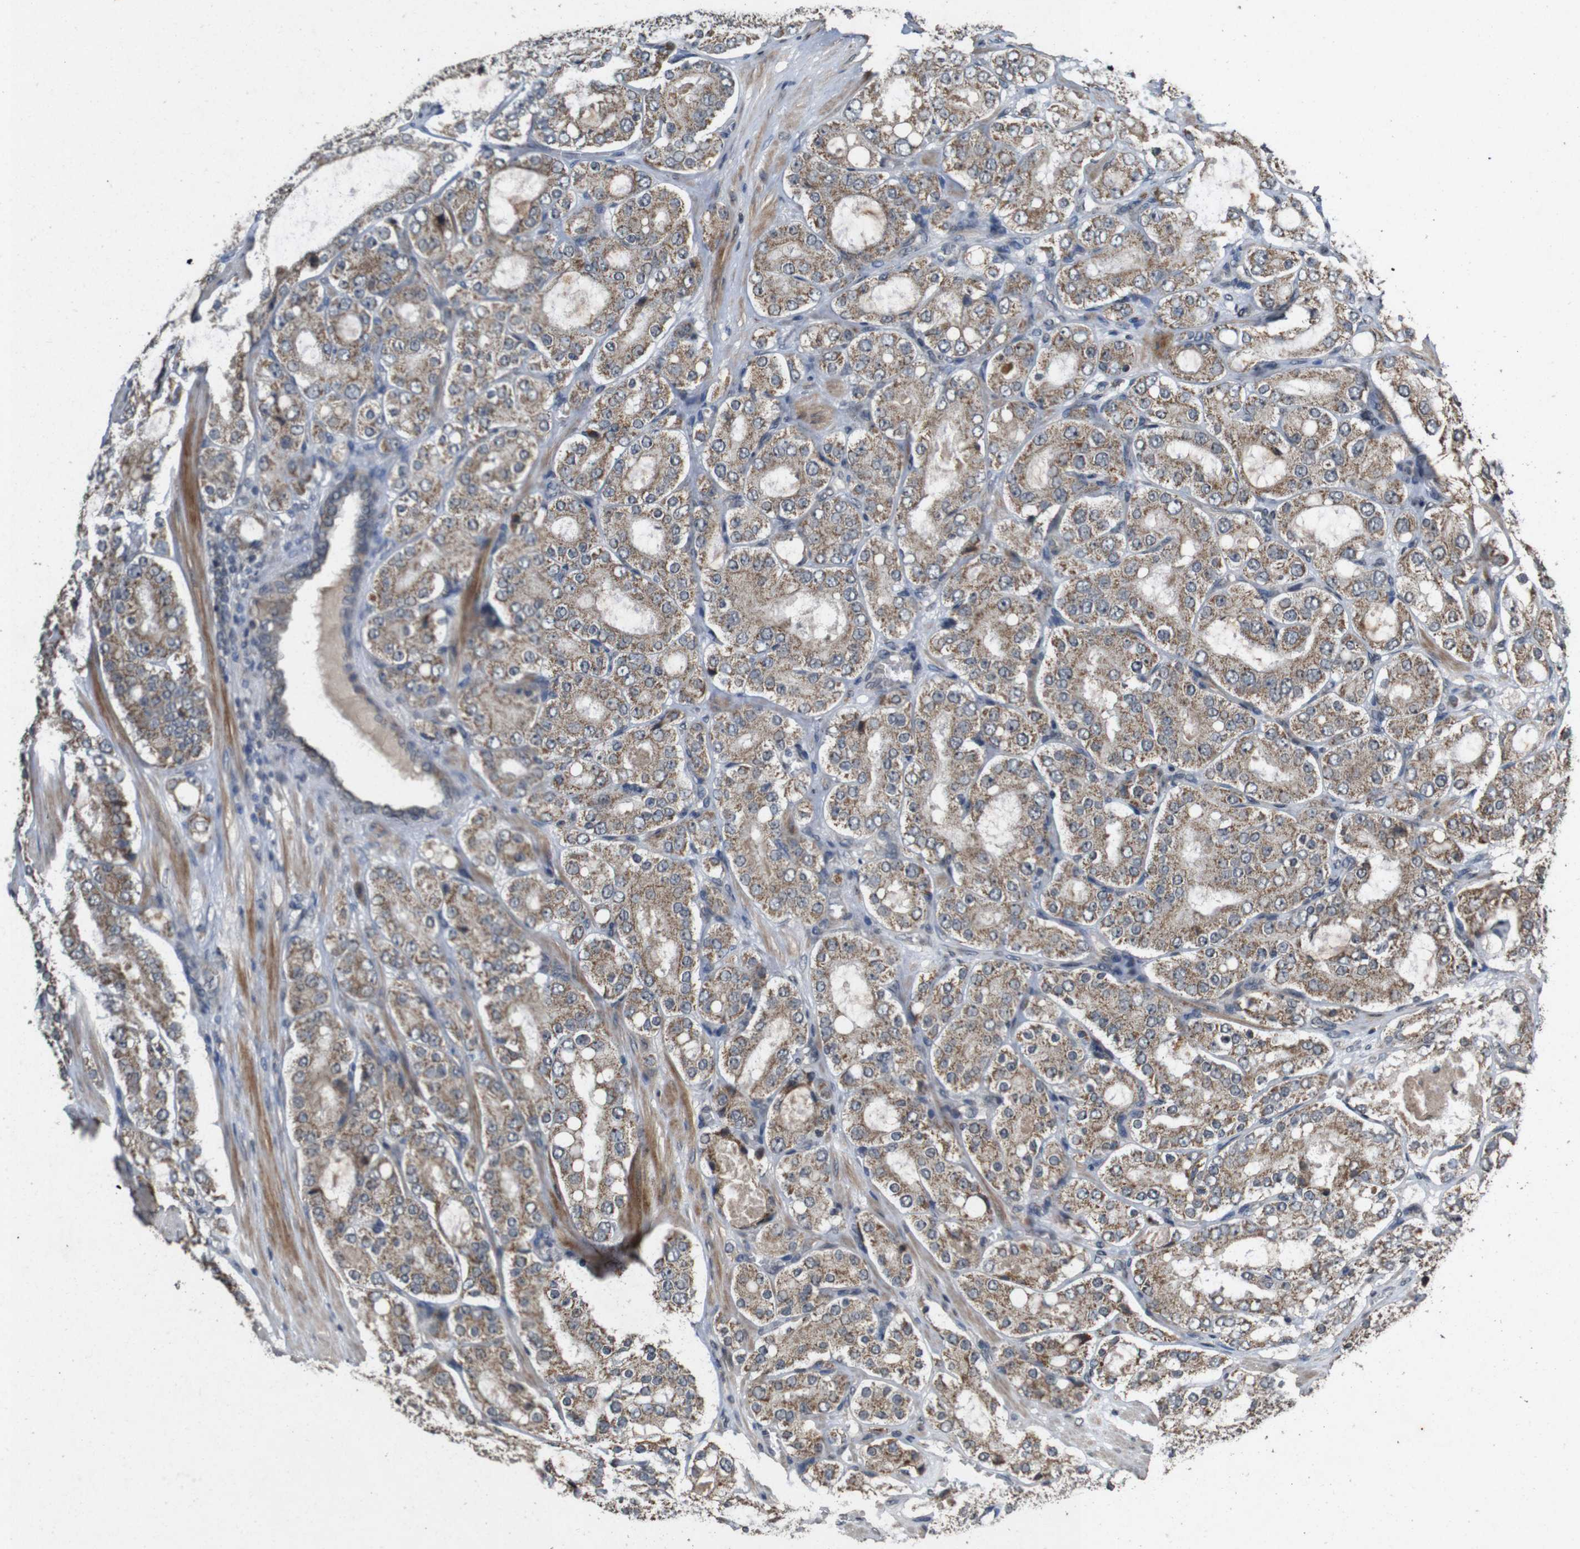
{"staining": {"intensity": "moderate", "quantity": "25%-75%", "location": "cytoplasmic/membranous"}, "tissue": "prostate cancer", "cell_type": "Tumor cells", "image_type": "cancer", "snomed": [{"axis": "morphology", "description": "Adenocarcinoma, High grade"}, {"axis": "topography", "description": "Prostate"}], "caption": "DAB (3,3'-diaminobenzidine) immunohistochemical staining of human prostate adenocarcinoma (high-grade) demonstrates moderate cytoplasmic/membranous protein staining in approximately 25%-75% of tumor cells. (IHC, brightfield microscopy, high magnification).", "gene": "SORL1", "patient": {"sex": "male", "age": 65}}